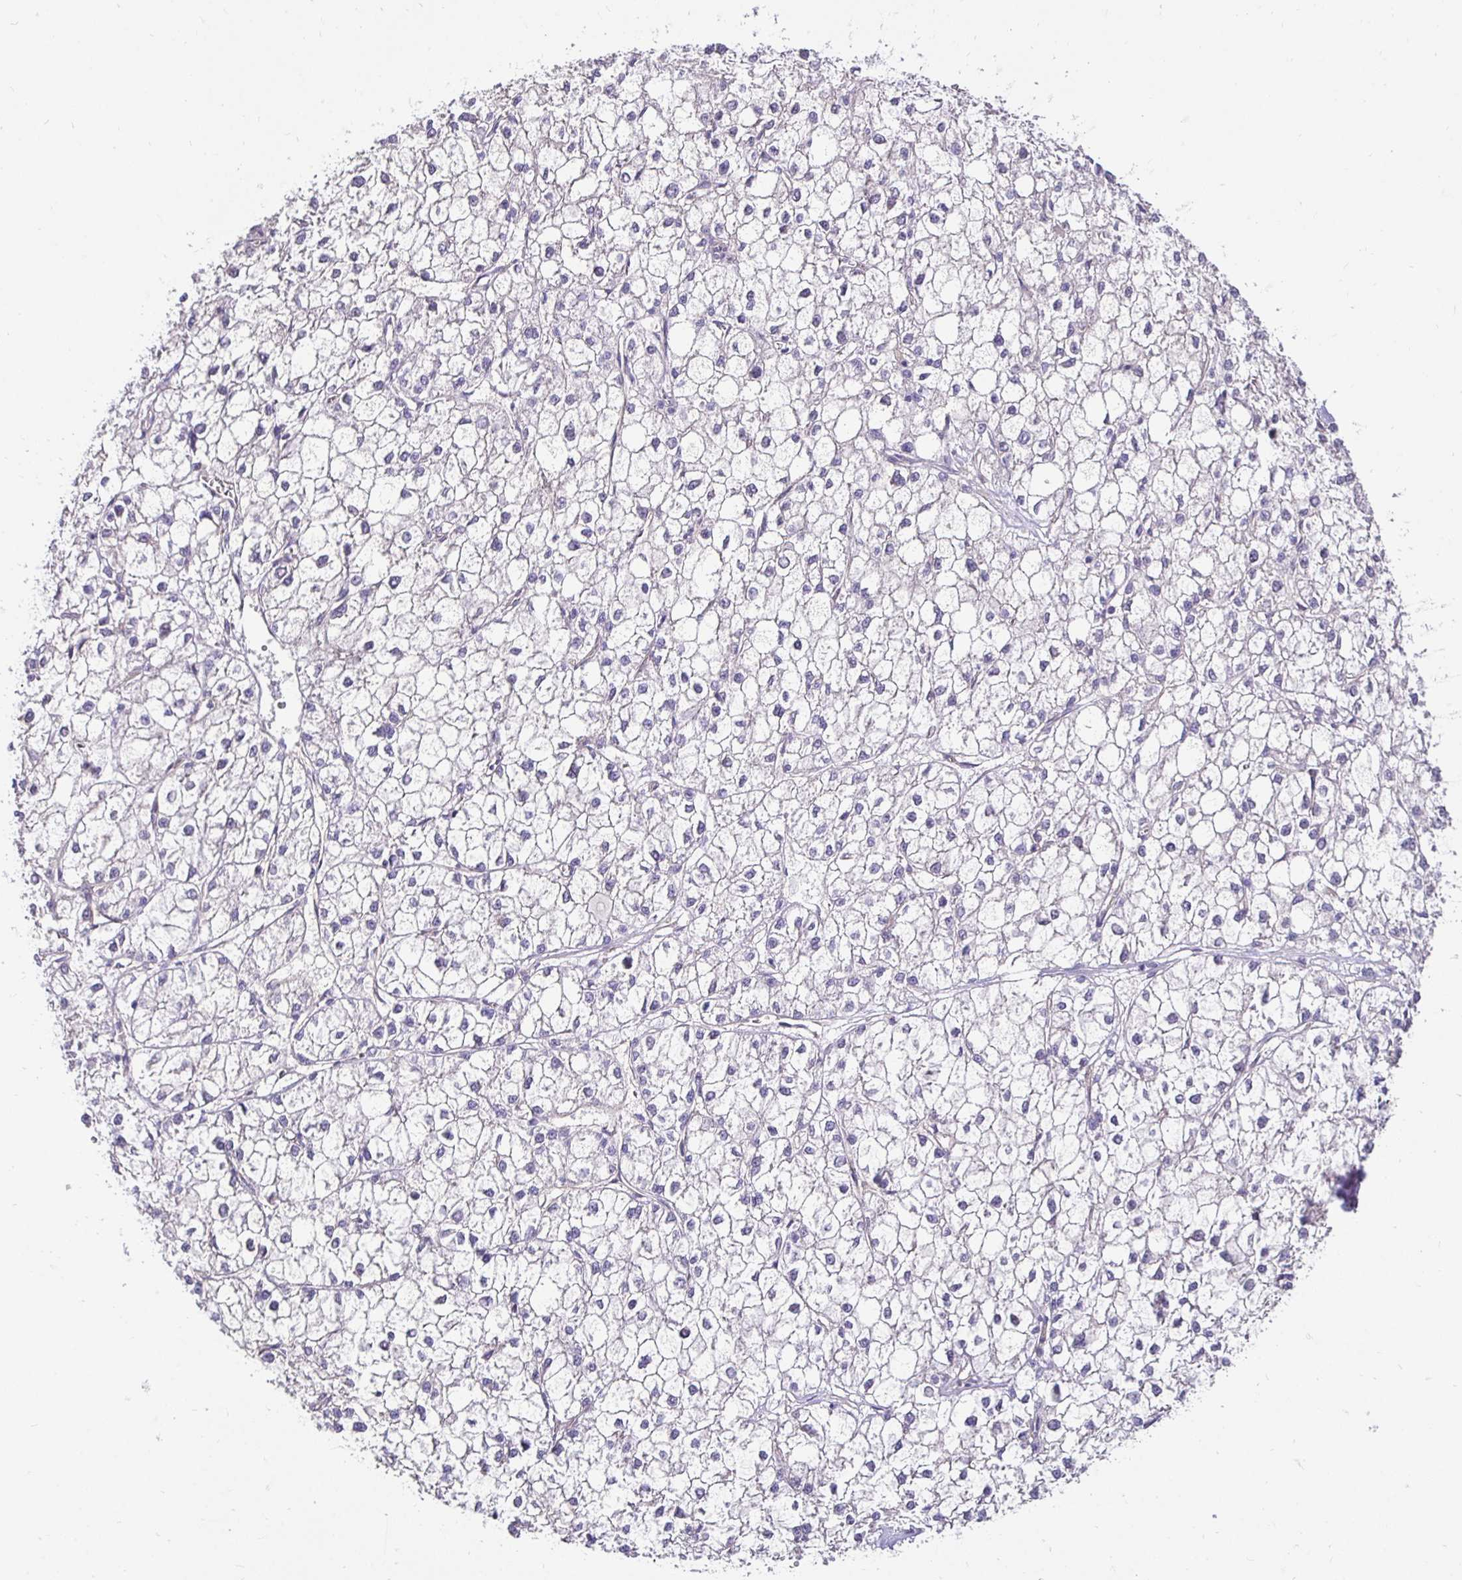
{"staining": {"intensity": "negative", "quantity": "none", "location": "none"}, "tissue": "liver cancer", "cell_type": "Tumor cells", "image_type": "cancer", "snomed": [{"axis": "morphology", "description": "Carcinoma, Hepatocellular, NOS"}, {"axis": "topography", "description": "Liver"}], "caption": "This micrograph is of liver cancer (hepatocellular carcinoma) stained with immunohistochemistry (IHC) to label a protein in brown with the nuclei are counter-stained blue. There is no positivity in tumor cells.", "gene": "SLC9A1", "patient": {"sex": "female", "age": 43}}